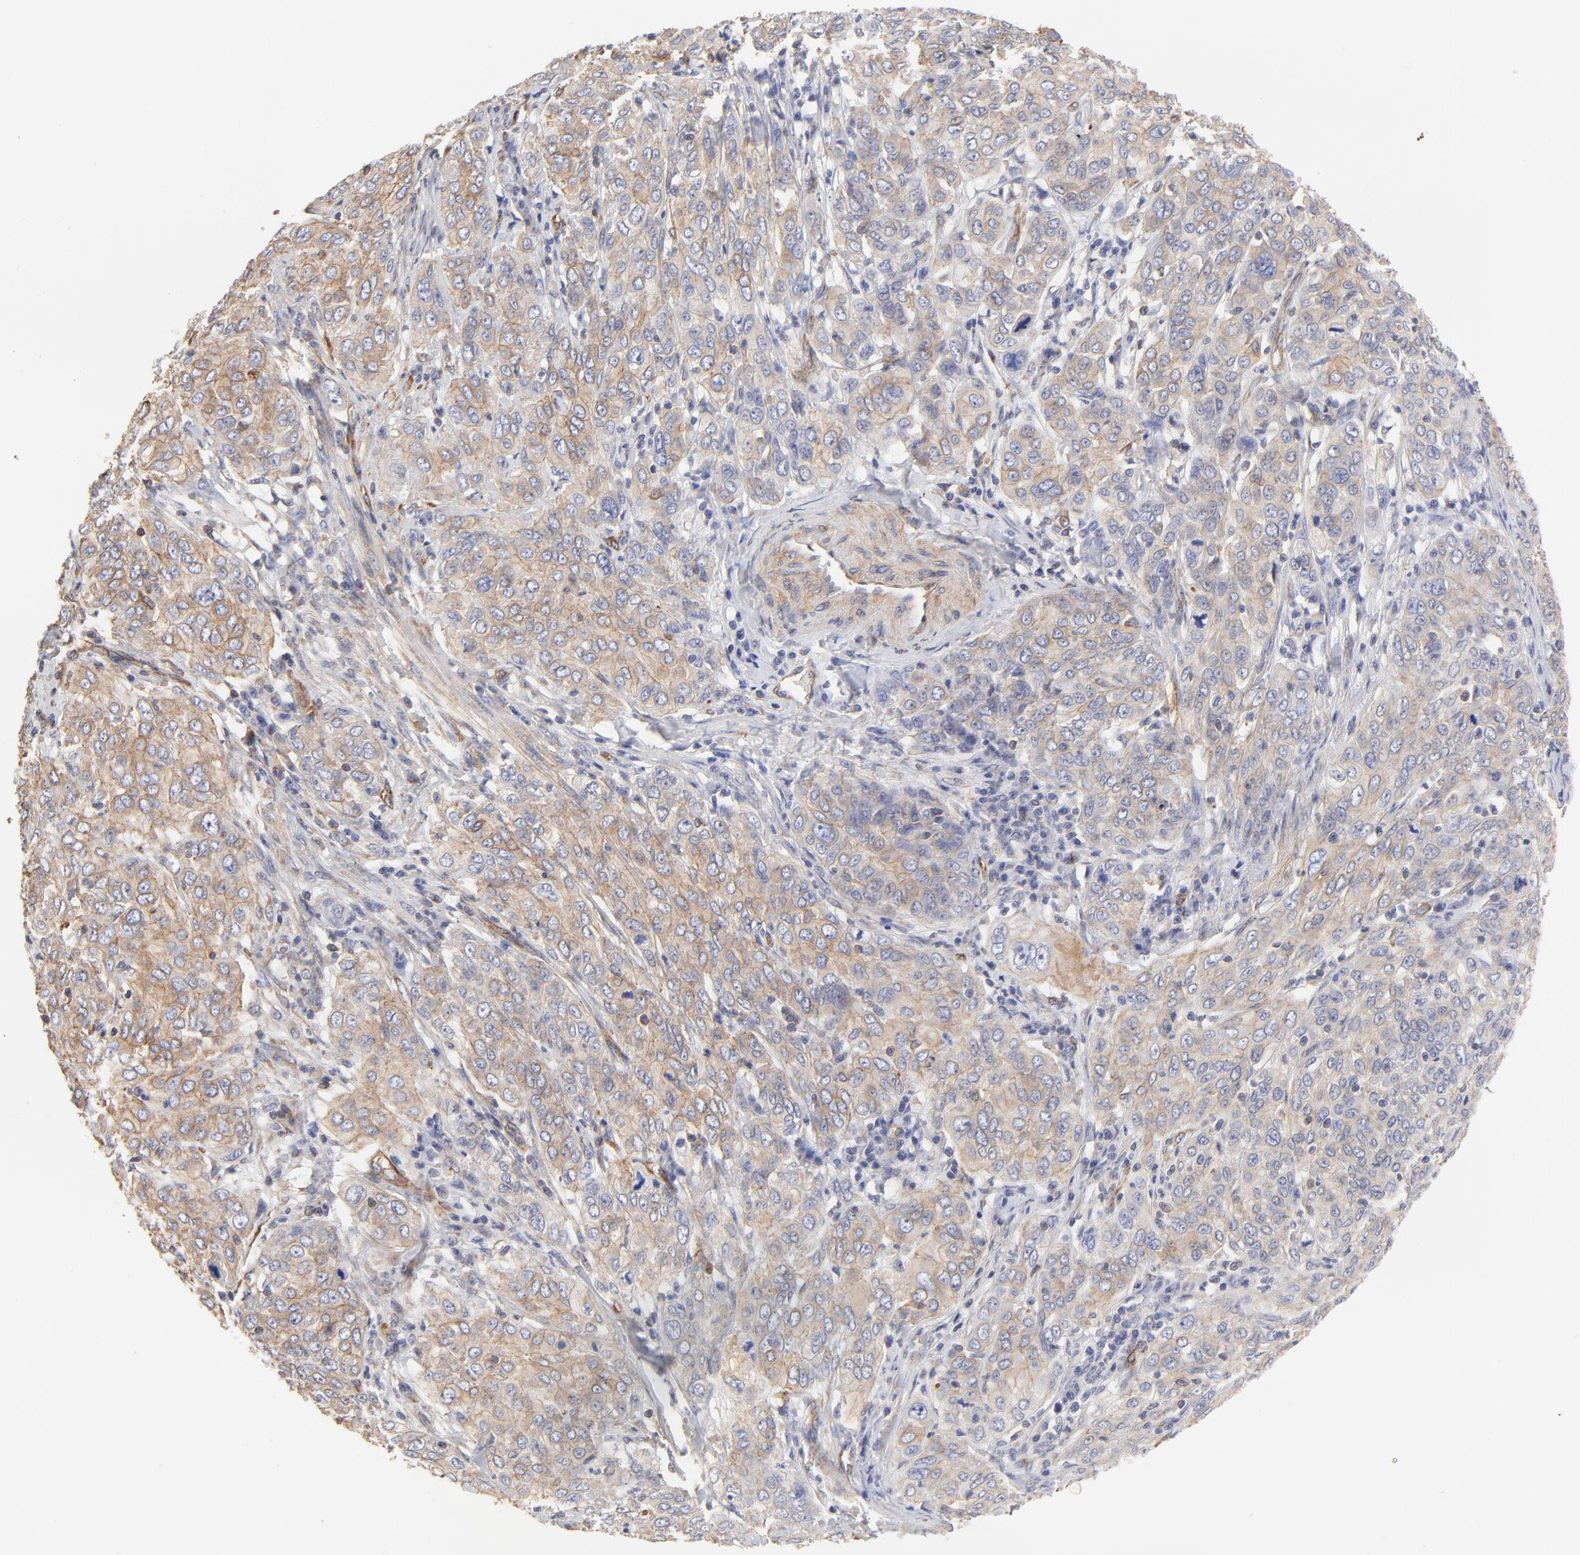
{"staining": {"intensity": "weak", "quantity": ">75%", "location": "cytoplasmic/membranous"}, "tissue": "cervical cancer", "cell_type": "Tumor cells", "image_type": "cancer", "snomed": [{"axis": "morphology", "description": "Squamous cell carcinoma, NOS"}, {"axis": "topography", "description": "Cervix"}], "caption": "Immunohistochemical staining of cervical squamous cell carcinoma displays low levels of weak cytoplasmic/membranous protein expression in approximately >75% of tumor cells.", "gene": "LRCH2", "patient": {"sex": "female", "age": 38}}